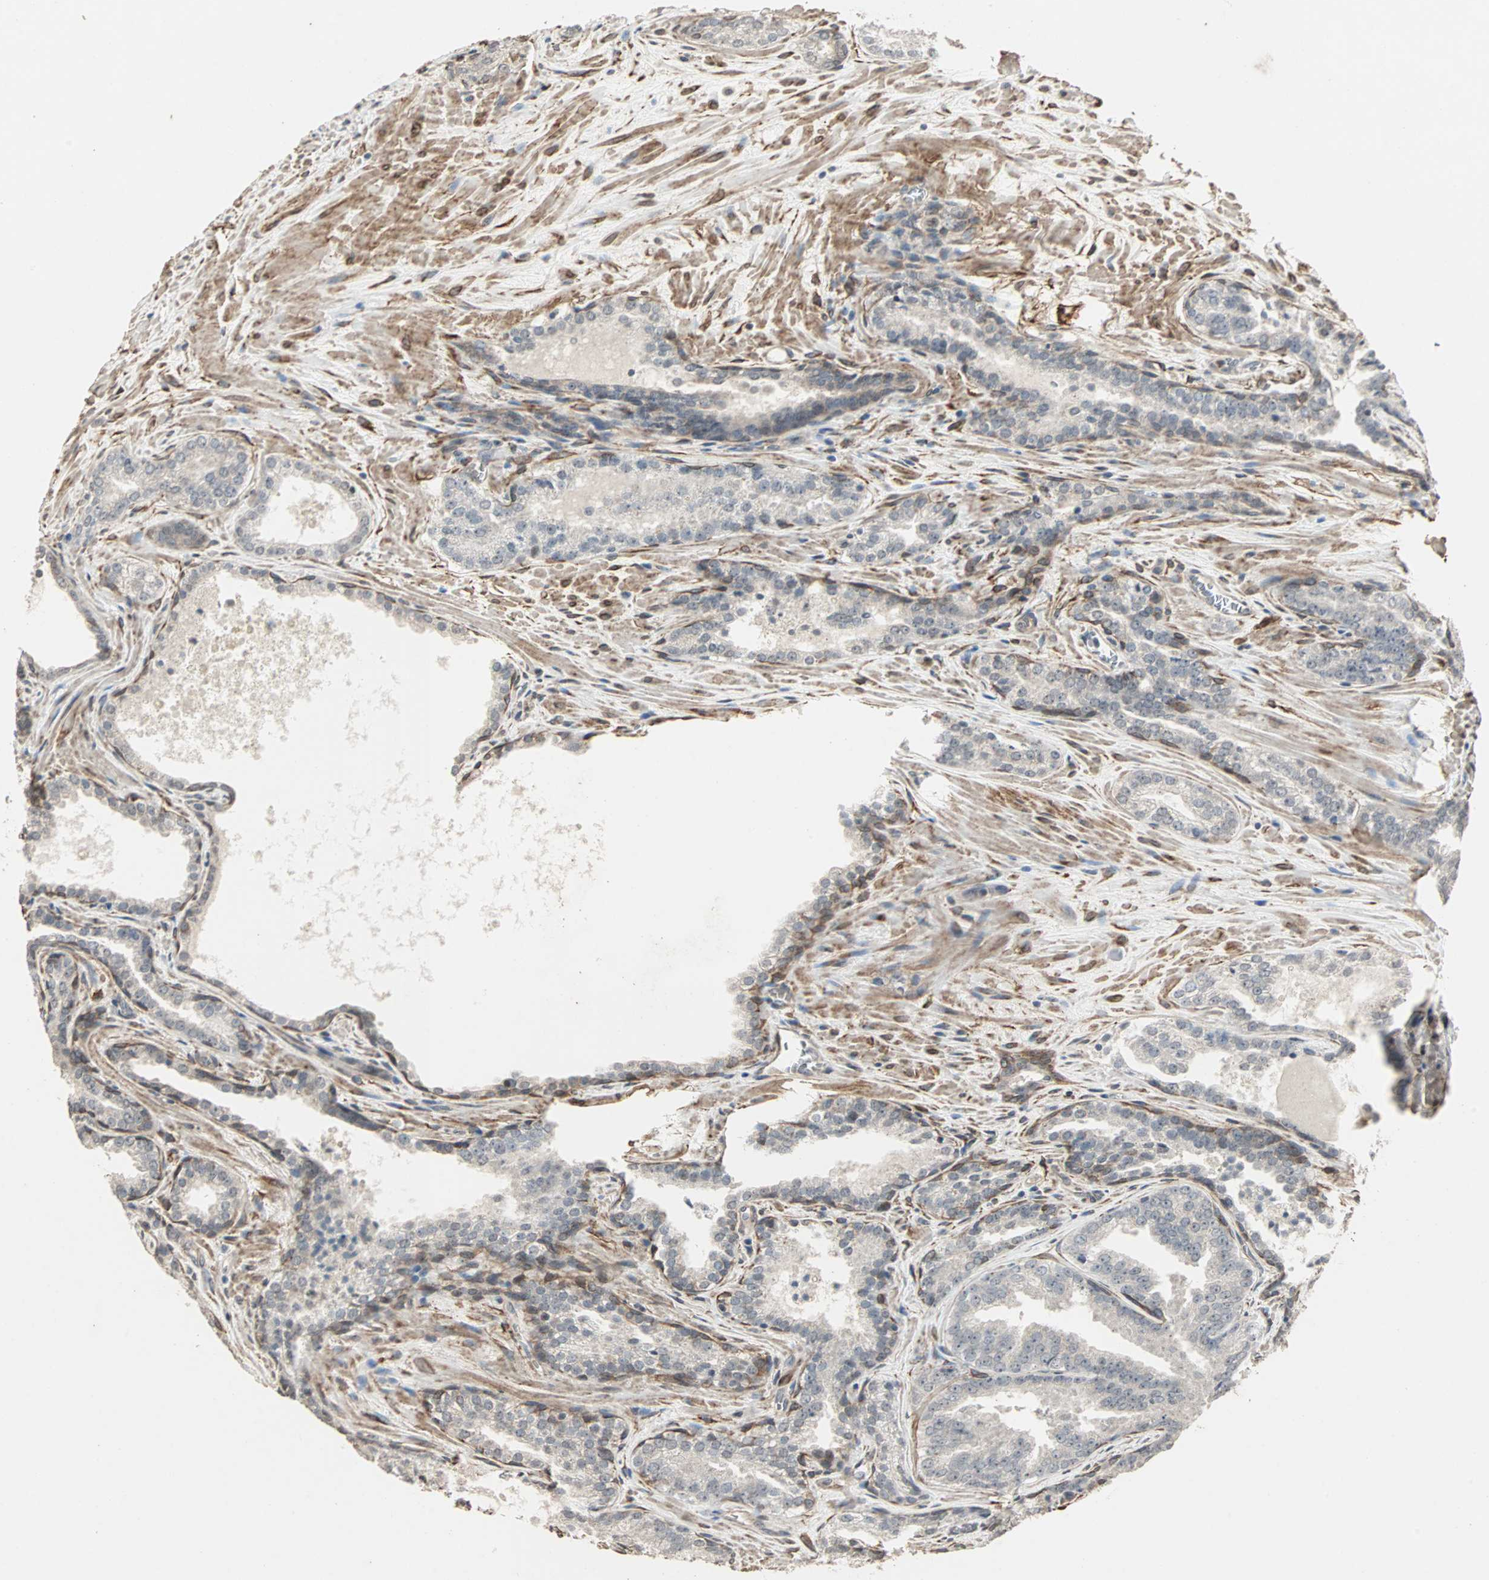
{"staining": {"intensity": "negative", "quantity": "none", "location": "none"}, "tissue": "prostate cancer", "cell_type": "Tumor cells", "image_type": "cancer", "snomed": [{"axis": "morphology", "description": "Adenocarcinoma, Low grade"}, {"axis": "topography", "description": "Prostate"}], "caption": "Immunohistochemistry image of human prostate adenocarcinoma (low-grade) stained for a protein (brown), which shows no staining in tumor cells. (Brightfield microscopy of DAB (3,3'-diaminobenzidine) immunohistochemistry at high magnification).", "gene": "TRPV4", "patient": {"sex": "male", "age": 60}}